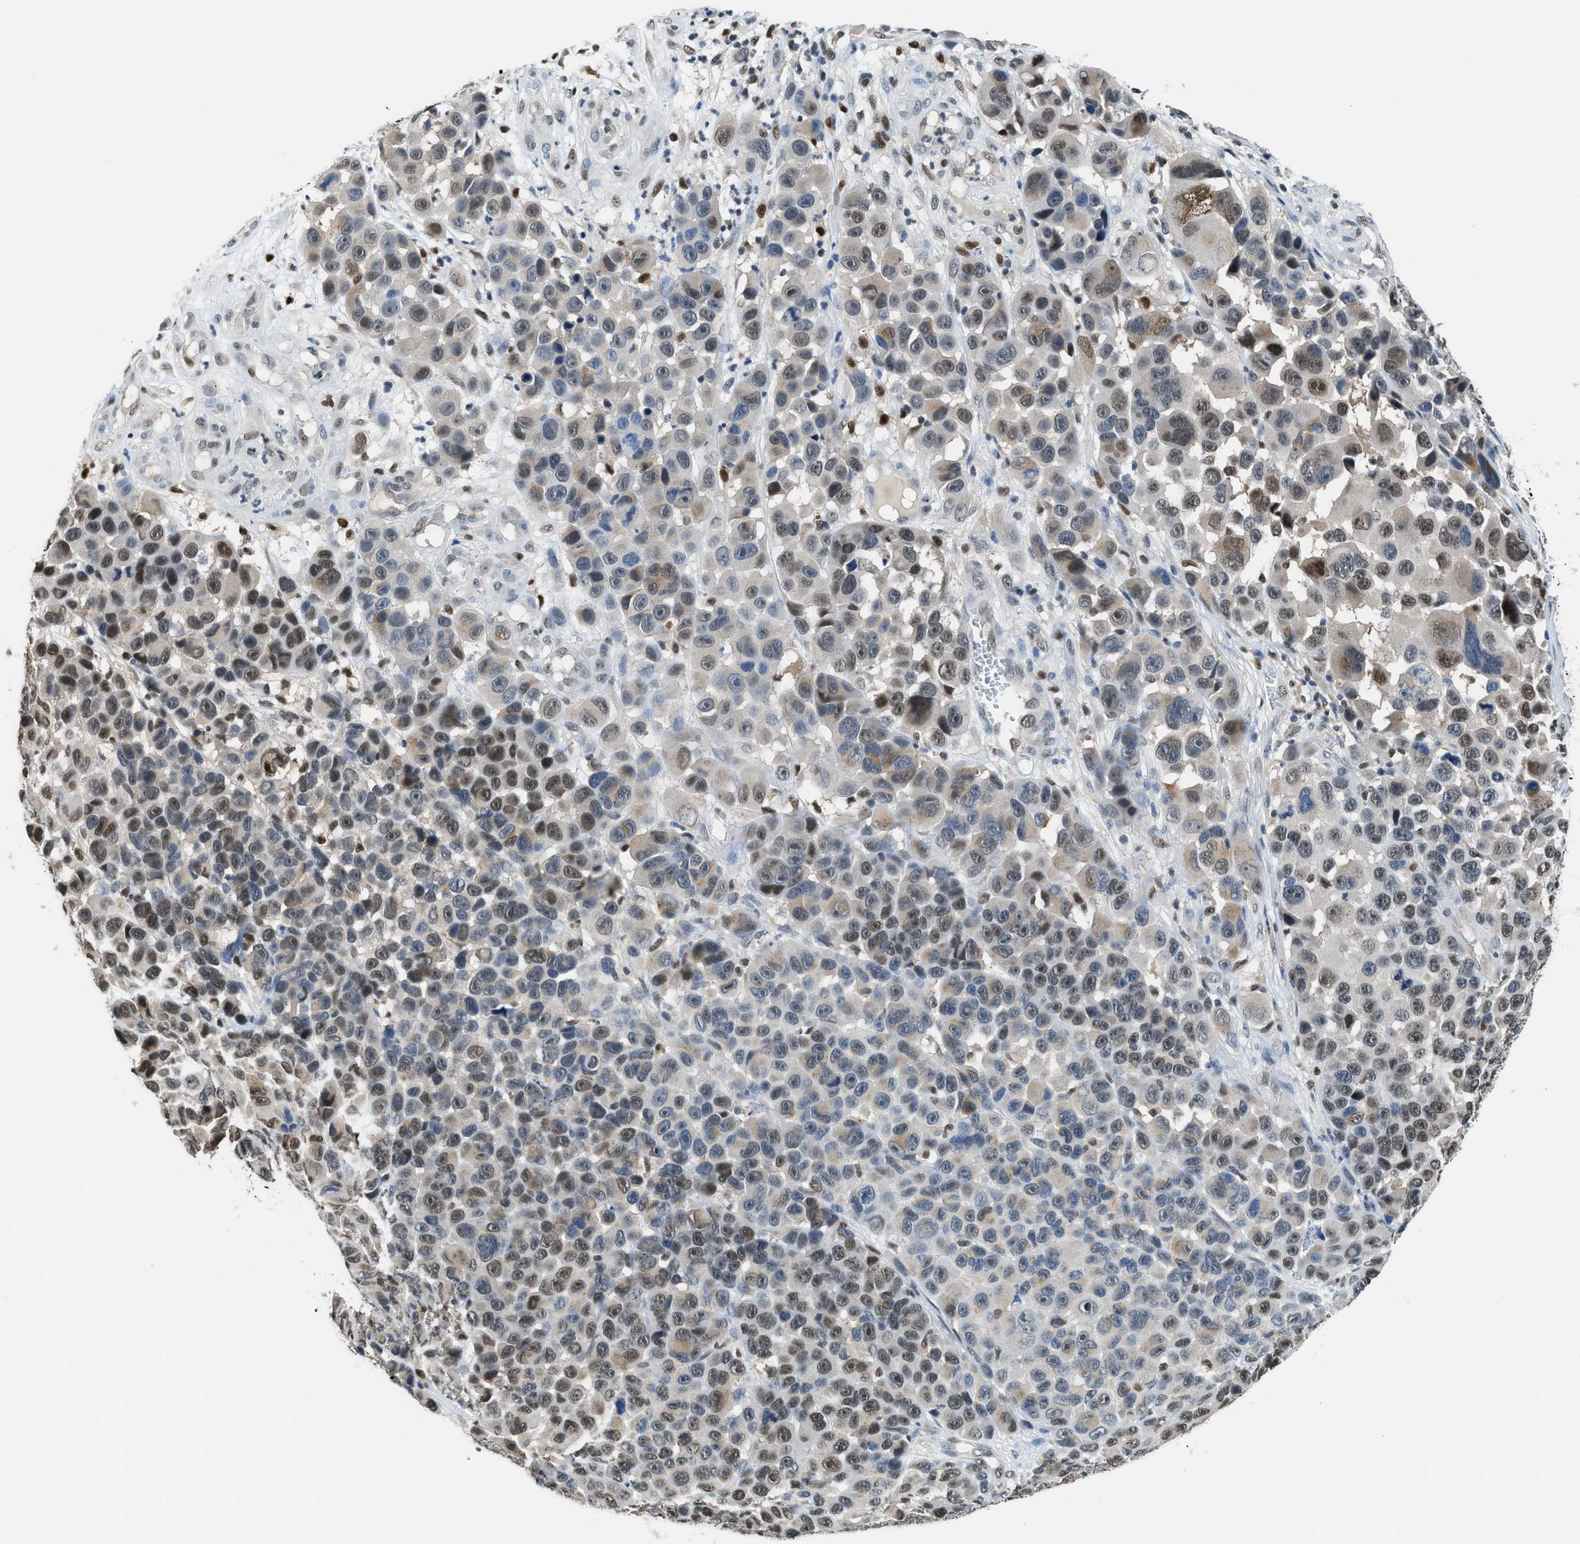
{"staining": {"intensity": "moderate", "quantity": "<25%", "location": "nuclear"}, "tissue": "melanoma", "cell_type": "Tumor cells", "image_type": "cancer", "snomed": [{"axis": "morphology", "description": "Malignant melanoma, NOS"}, {"axis": "topography", "description": "Skin"}], "caption": "Moderate nuclear staining is present in about <25% of tumor cells in melanoma. (brown staining indicates protein expression, while blue staining denotes nuclei).", "gene": "ALX1", "patient": {"sex": "male", "age": 53}}